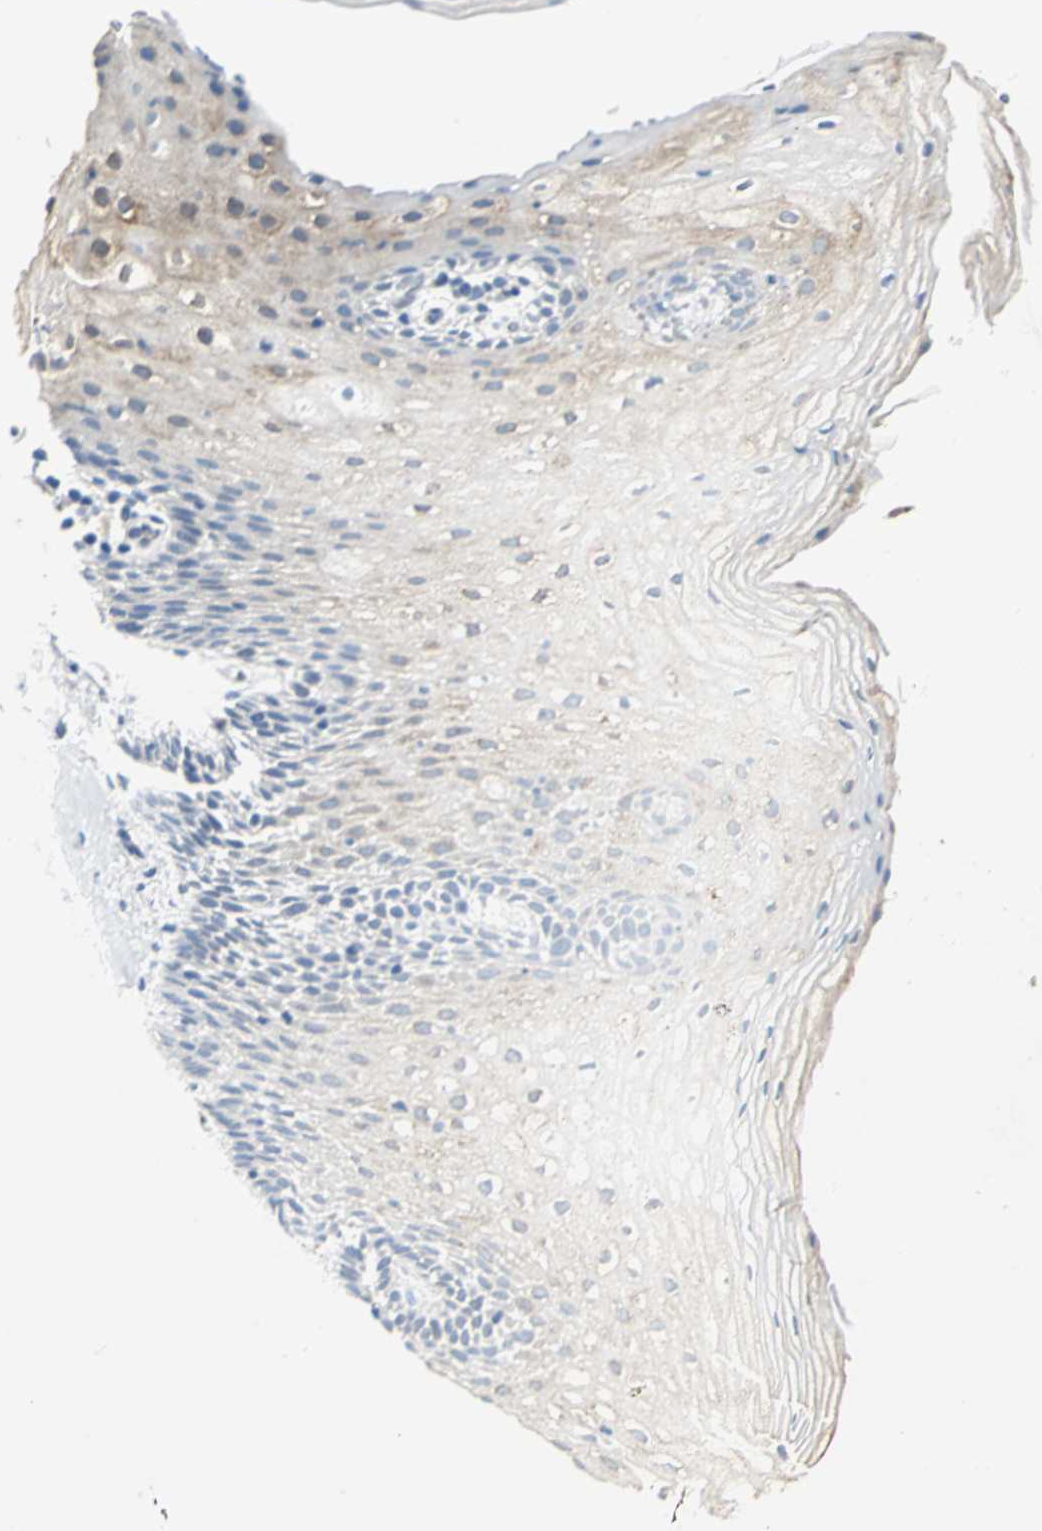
{"staining": {"intensity": "weak", "quantity": ">75%", "location": "cytoplasmic/membranous"}, "tissue": "vagina", "cell_type": "Squamous epithelial cells", "image_type": "normal", "snomed": [{"axis": "morphology", "description": "Normal tissue, NOS"}, {"axis": "topography", "description": "Vagina"}], "caption": "Vagina stained with a brown dye reveals weak cytoplasmic/membranous positive staining in approximately >75% of squamous epithelial cells.", "gene": "B3GNT2", "patient": {"sex": "female", "age": 55}}